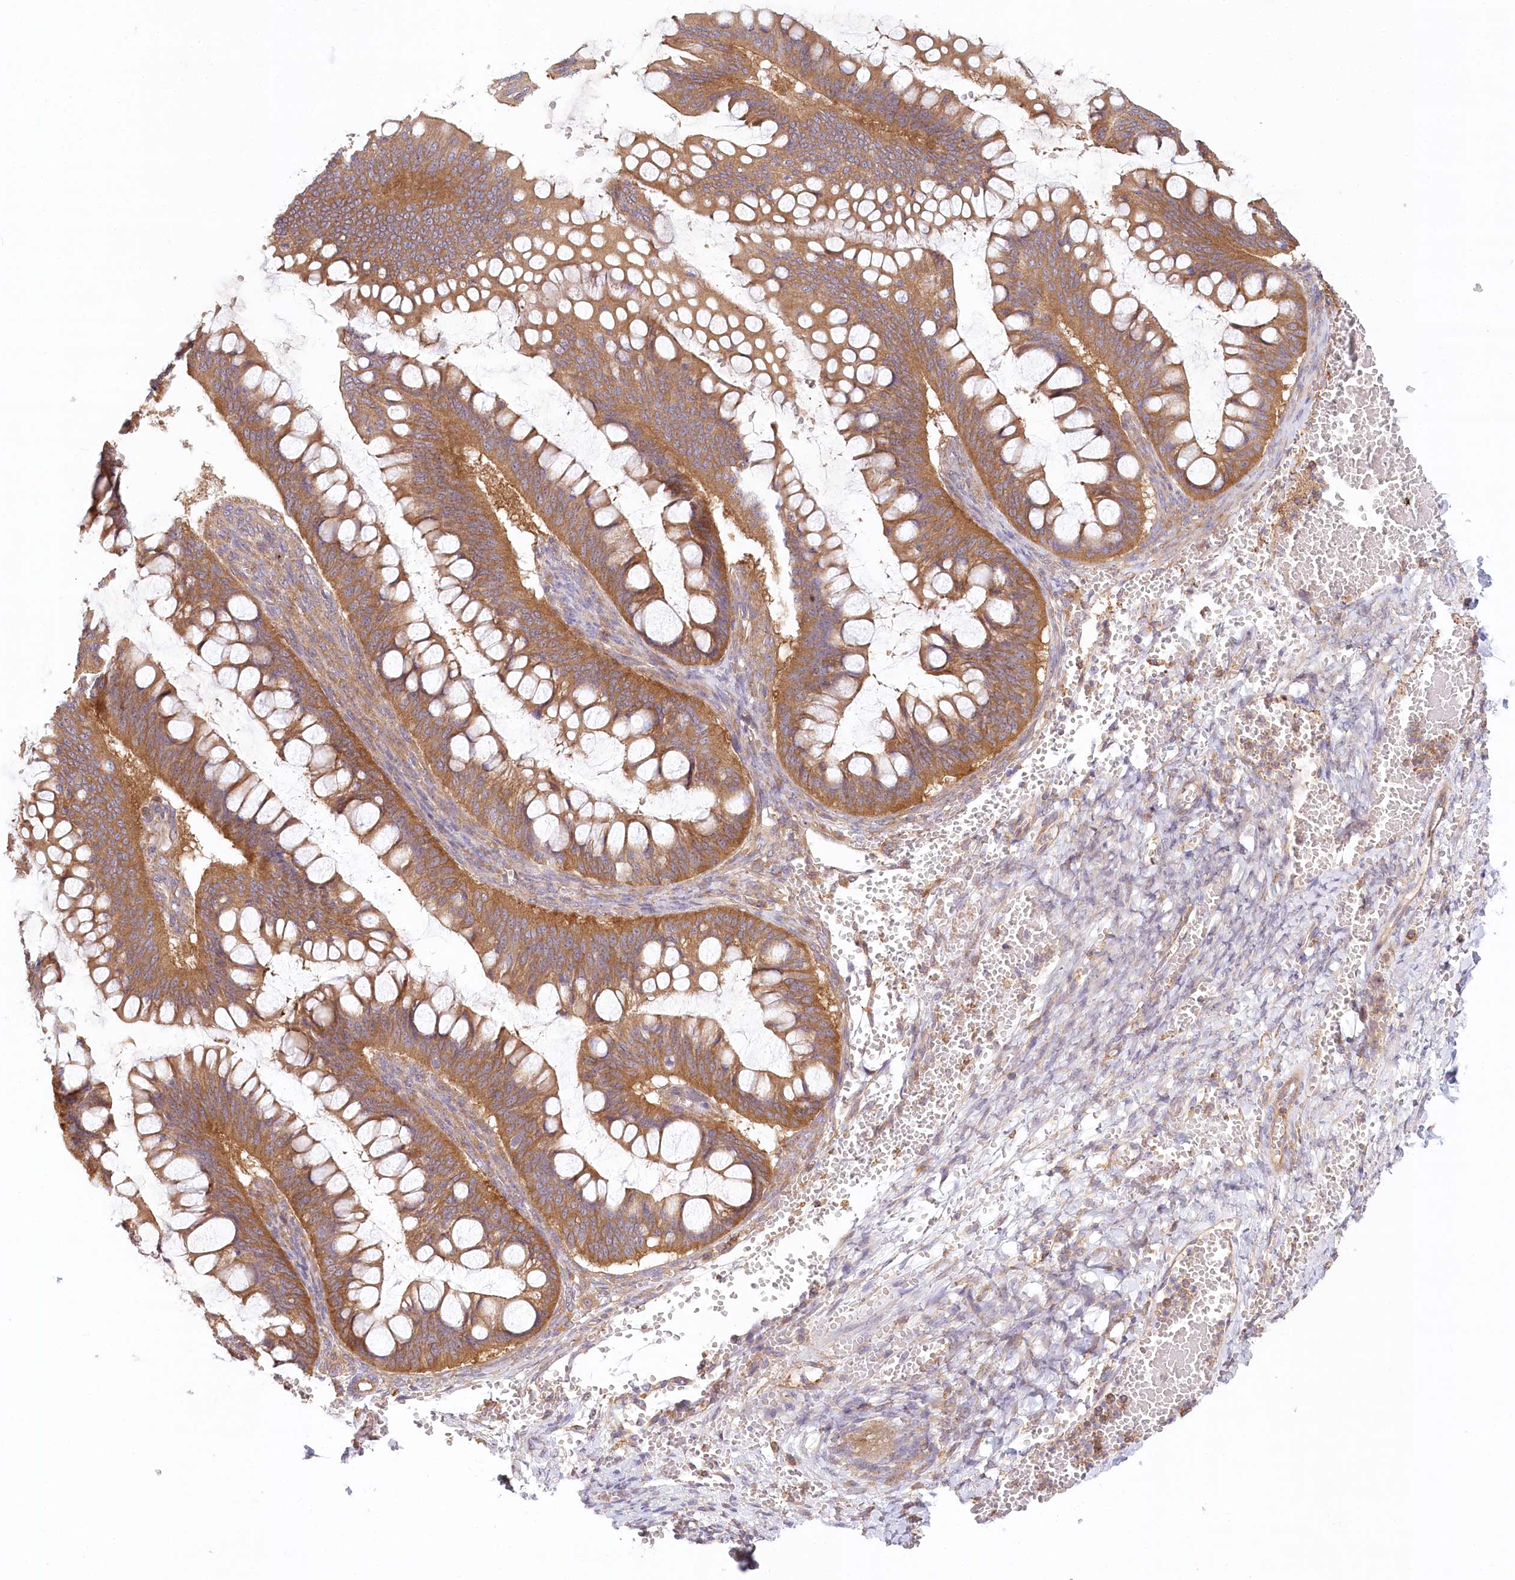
{"staining": {"intensity": "moderate", "quantity": ">75%", "location": "cytoplasmic/membranous"}, "tissue": "ovarian cancer", "cell_type": "Tumor cells", "image_type": "cancer", "snomed": [{"axis": "morphology", "description": "Cystadenocarcinoma, mucinous, NOS"}, {"axis": "topography", "description": "Ovary"}], "caption": "Immunohistochemical staining of mucinous cystadenocarcinoma (ovarian) exhibits moderate cytoplasmic/membranous protein positivity in approximately >75% of tumor cells. Immunohistochemistry stains the protein in brown and the nuclei are stained blue.", "gene": "UMPS", "patient": {"sex": "female", "age": 73}}